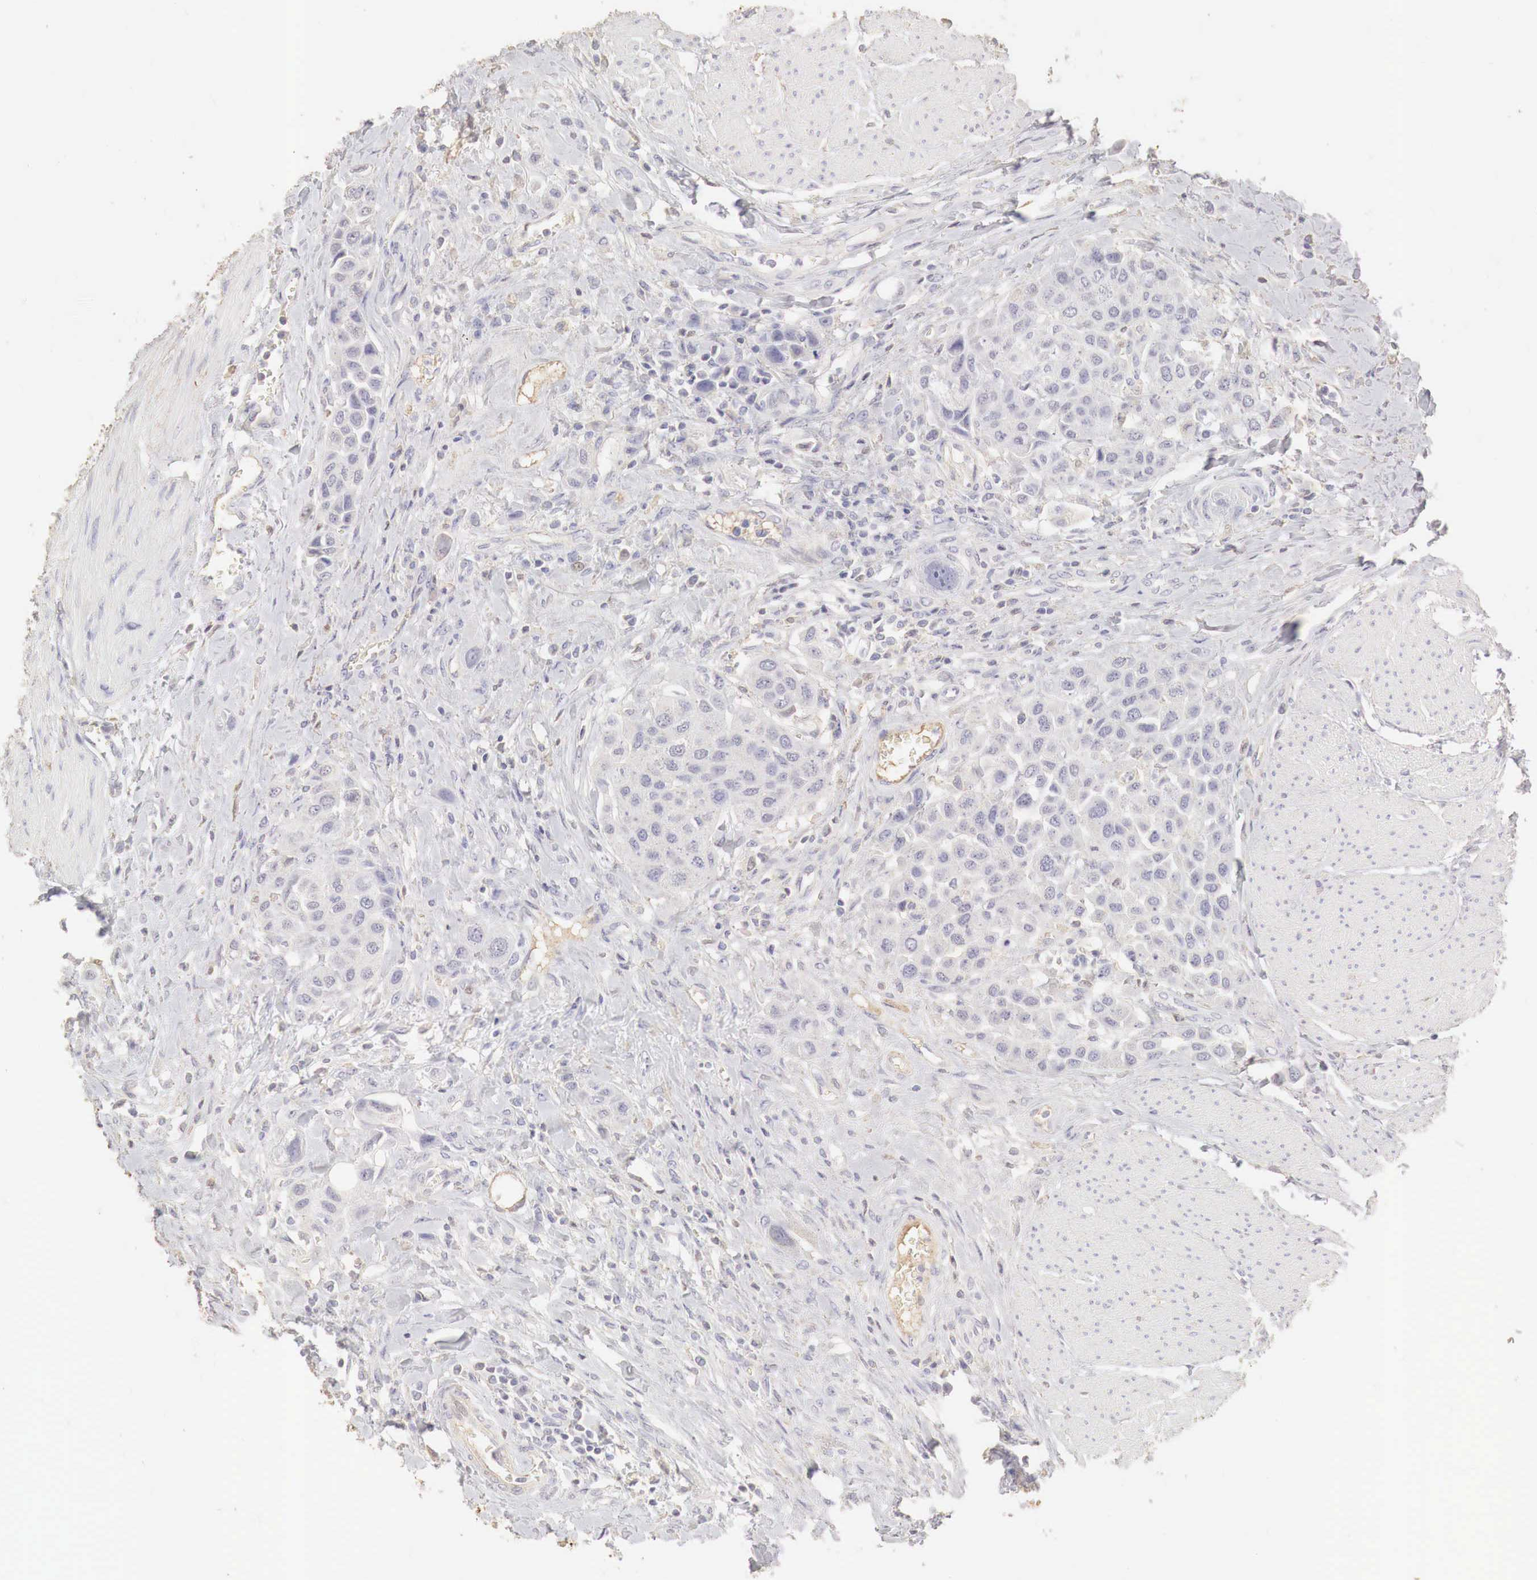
{"staining": {"intensity": "negative", "quantity": "none", "location": "none"}, "tissue": "urothelial cancer", "cell_type": "Tumor cells", "image_type": "cancer", "snomed": [{"axis": "morphology", "description": "Urothelial carcinoma, High grade"}, {"axis": "topography", "description": "Urinary bladder"}], "caption": "Image shows no significant protein positivity in tumor cells of urothelial carcinoma (high-grade).", "gene": "OTC", "patient": {"sex": "male", "age": 50}}